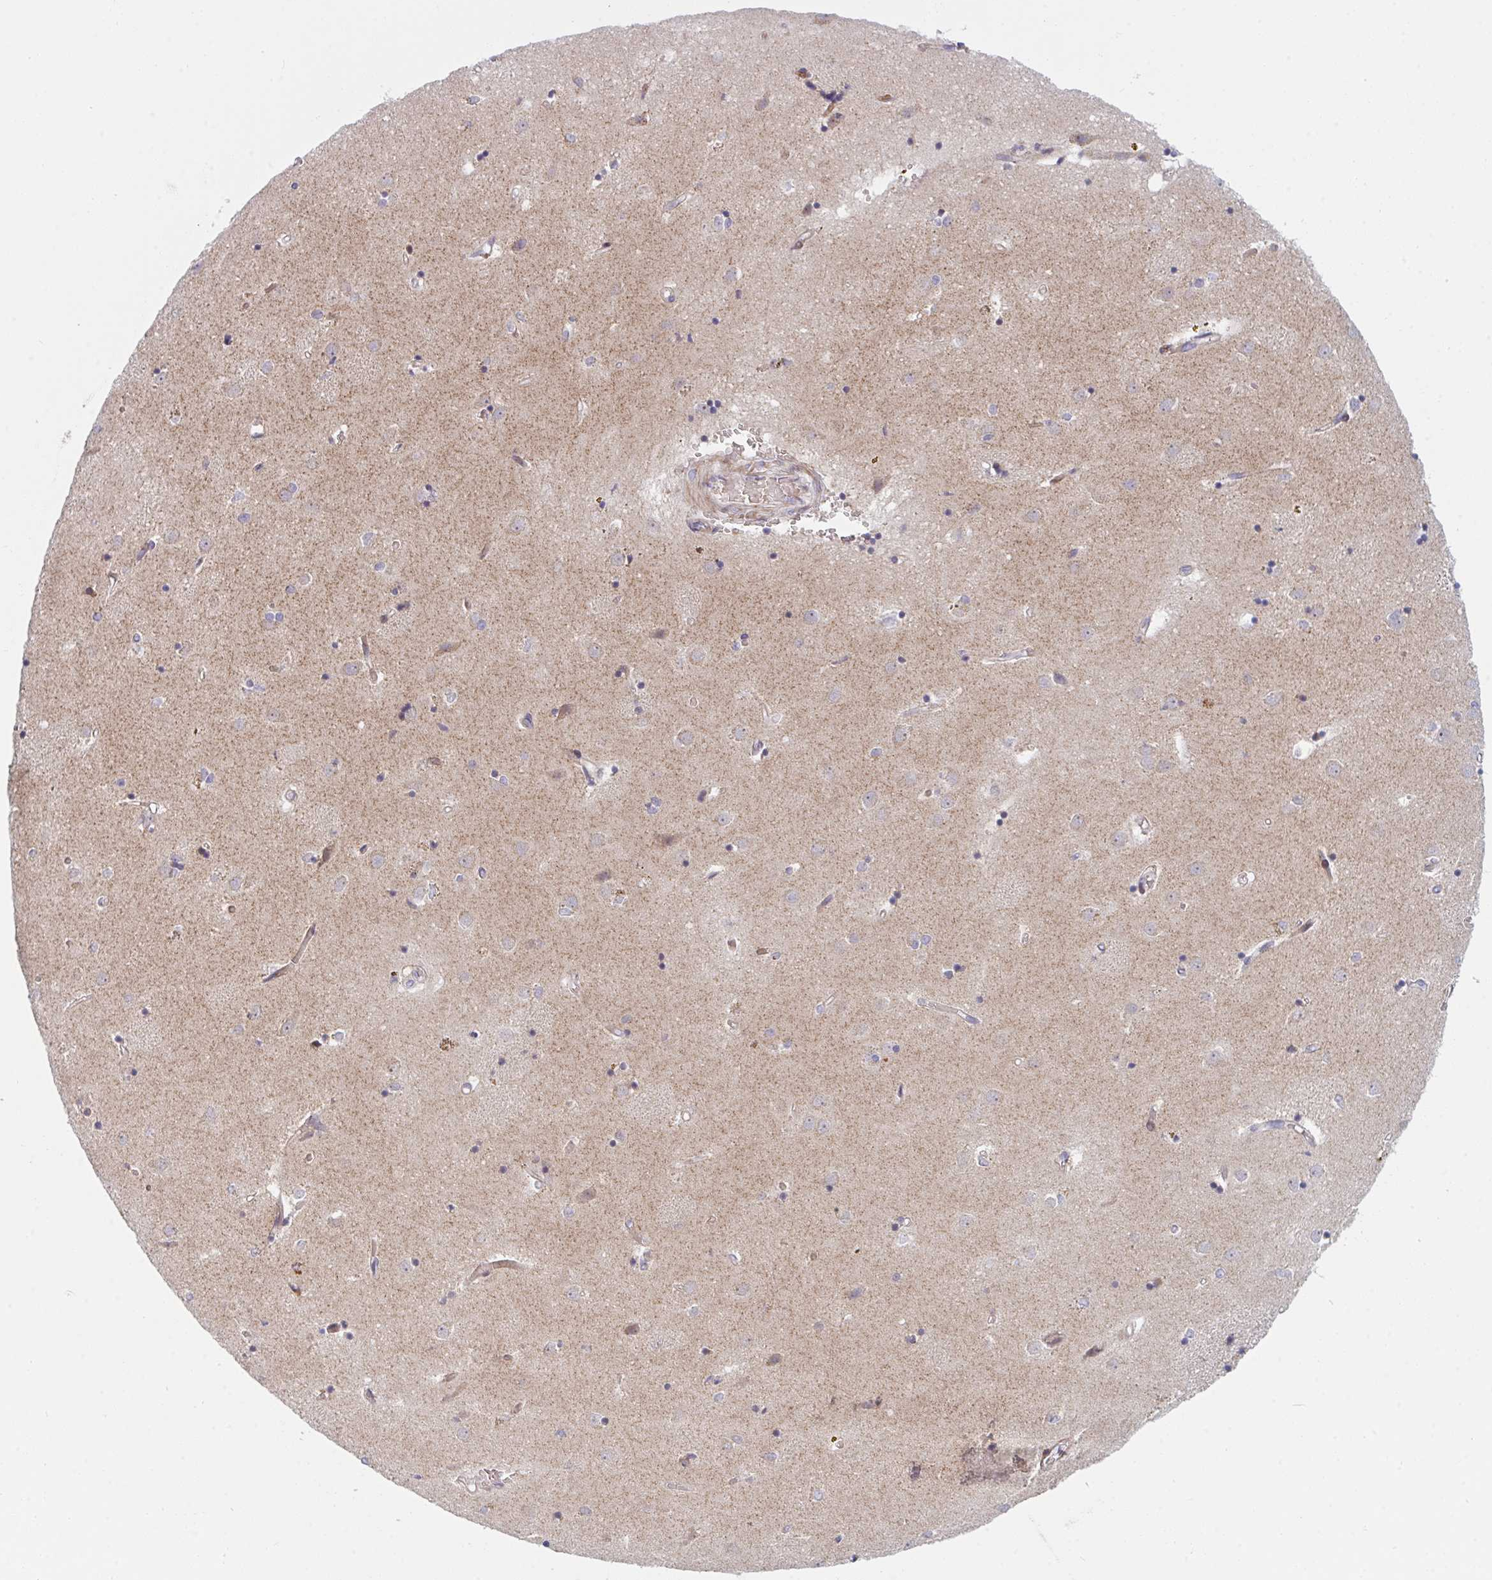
{"staining": {"intensity": "strong", "quantity": "<25%", "location": "cytoplasmic/membranous"}, "tissue": "caudate", "cell_type": "Glial cells", "image_type": "normal", "snomed": [{"axis": "morphology", "description": "Normal tissue, NOS"}, {"axis": "topography", "description": "Lateral ventricle wall"}], "caption": "Glial cells show medium levels of strong cytoplasmic/membranous expression in about <25% of cells in benign human caudate.", "gene": "TNFSF4", "patient": {"sex": "male", "age": 54}}